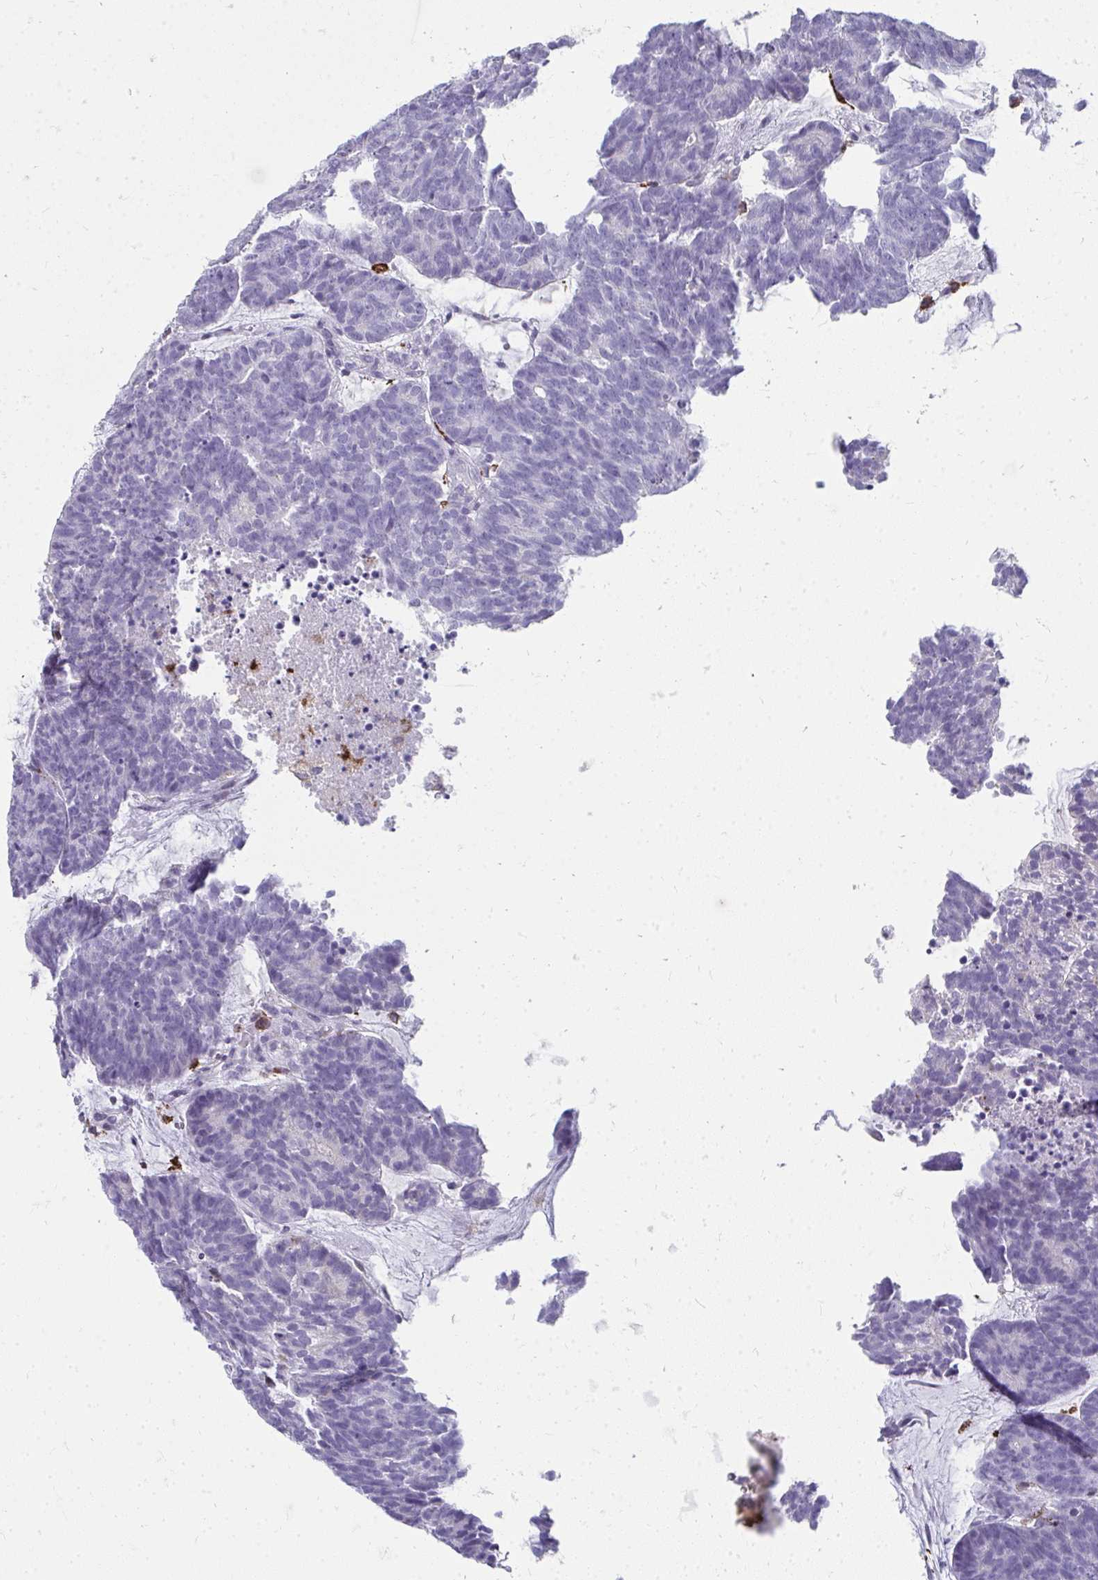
{"staining": {"intensity": "negative", "quantity": "none", "location": "none"}, "tissue": "head and neck cancer", "cell_type": "Tumor cells", "image_type": "cancer", "snomed": [{"axis": "morphology", "description": "Adenocarcinoma, NOS"}, {"axis": "topography", "description": "Head-Neck"}], "caption": "IHC histopathology image of neoplastic tissue: human adenocarcinoma (head and neck) stained with DAB (3,3'-diaminobenzidine) reveals no significant protein staining in tumor cells.", "gene": "CD163", "patient": {"sex": "female", "age": 81}}